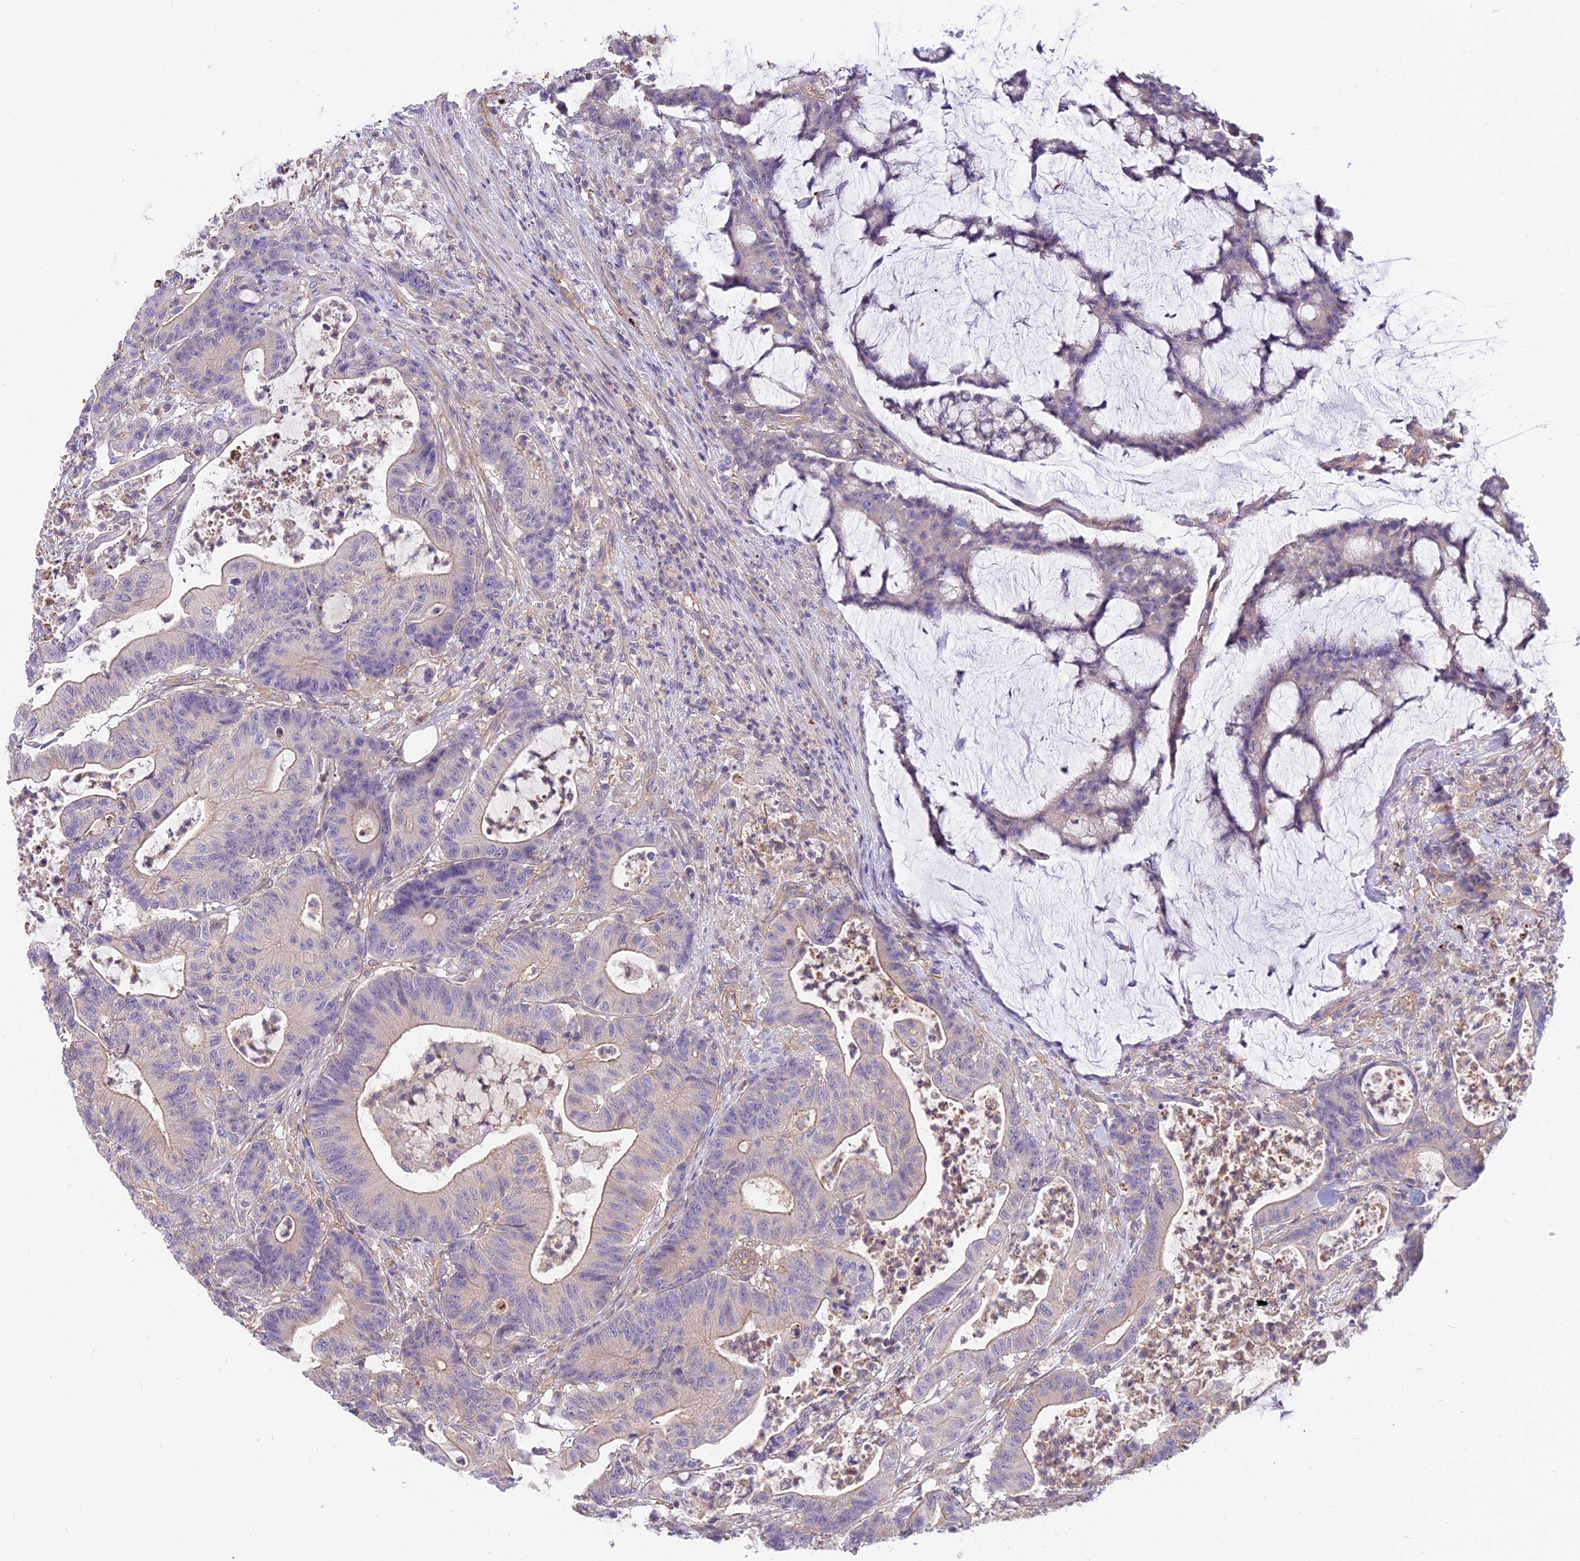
{"staining": {"intensity": "weak", "quantity": "<25%", "location": "cytoplasmic/membranous"}, "tissue": "colorectal cancer", "cell_type": "Tumor cells", "image_type": "cancer", "snomed": [{"axis": "morphology", "description": "Adenocarcinoma, NOS"}, {"axis": "topography", "description": "Colon"}], "caption": "DAB immunohistochemical staining of human colorectal adenocarcinoma displays no significant staining in tumor cells. (Brightfield microscopy of DAB IHC at high magnification).", "gene": "HLA-DOA", "patient": {"sex": "female", "age": 84}}